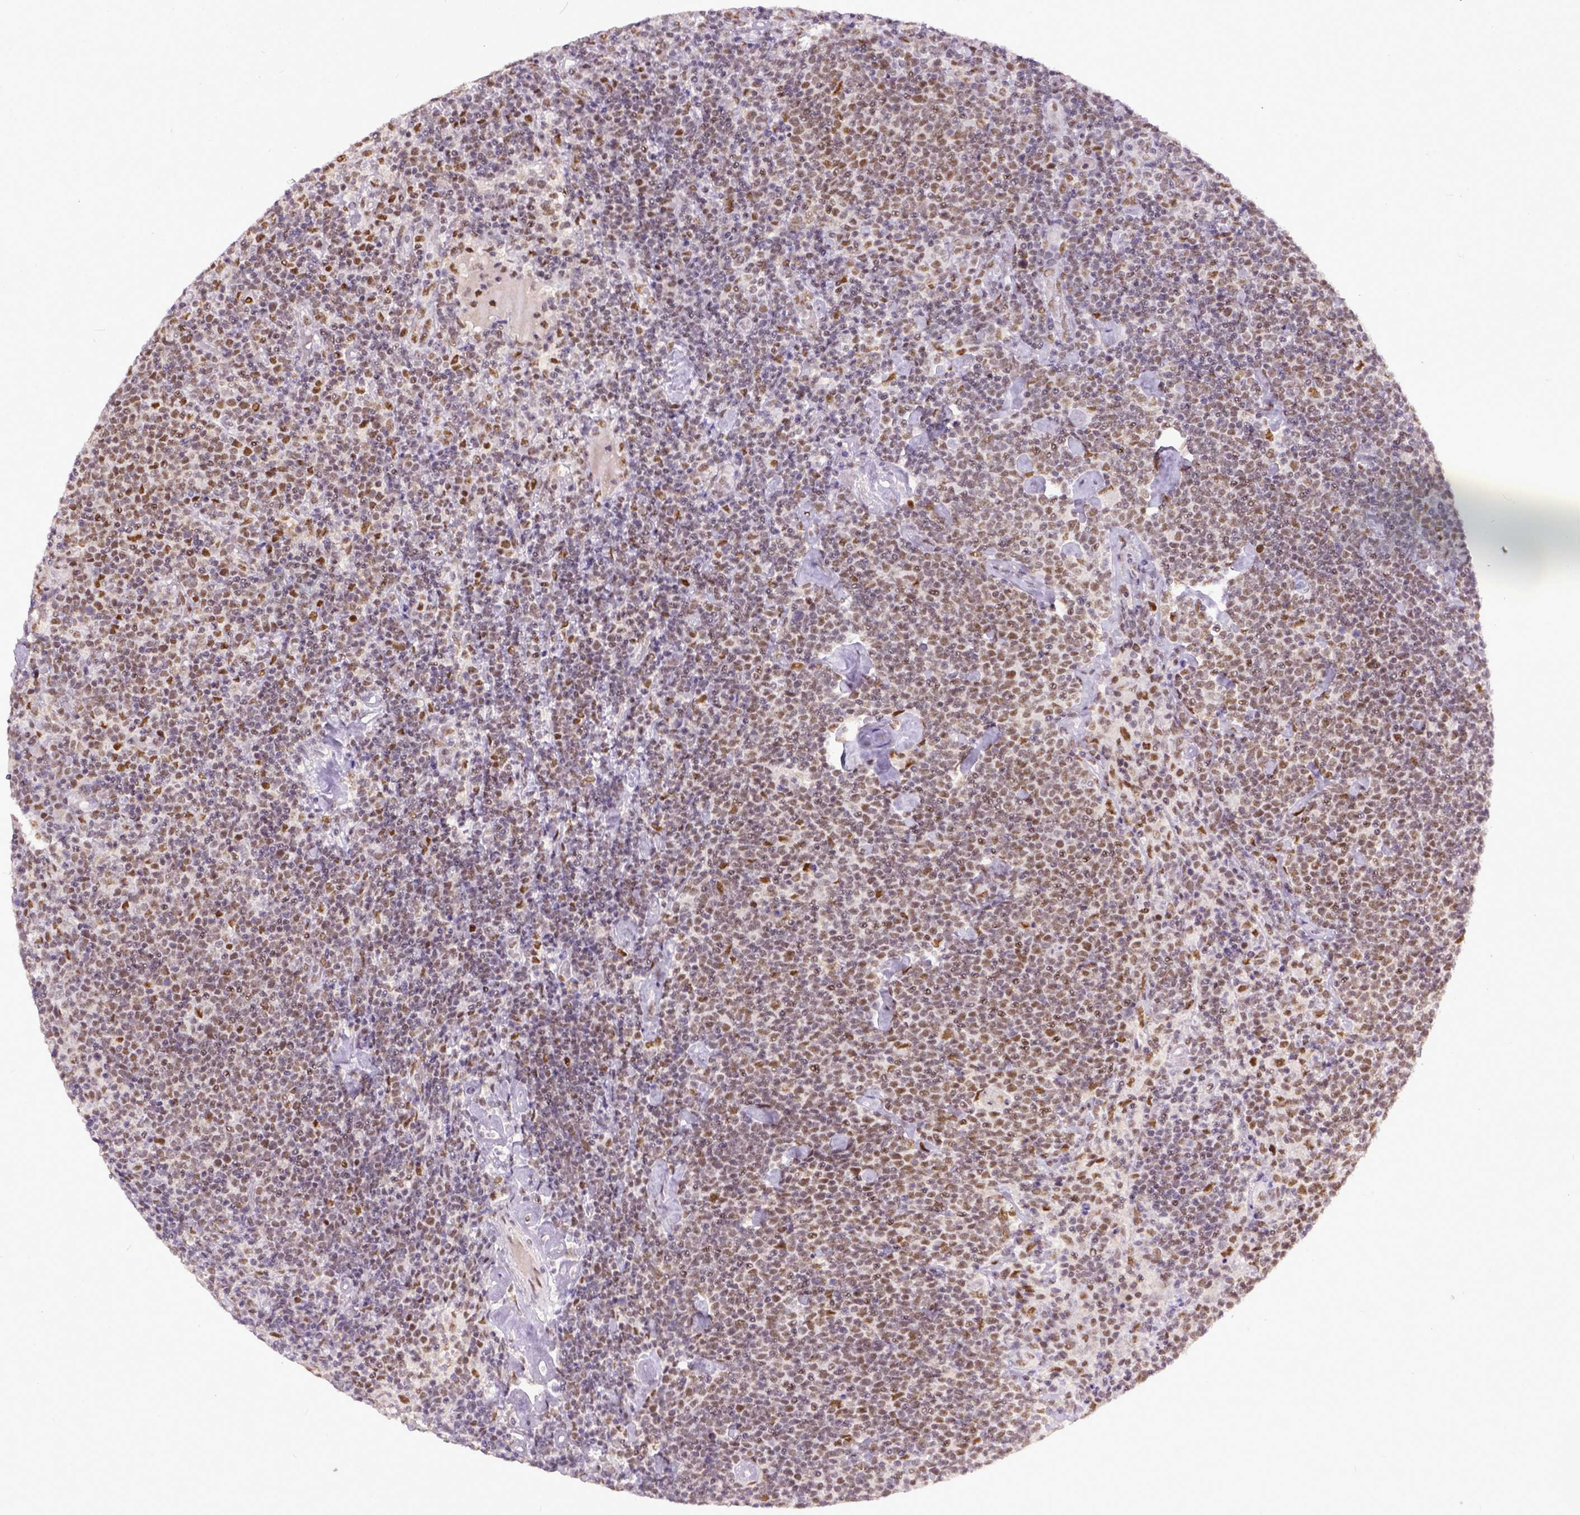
{"staining": {"intensity": "moderate", "quantity": ">75%", "location": "nuclear"}, "tissue": "lymphoma", "cell_type": "Tumor cells", "image_type": "cancer", "snomed": [{"axis": "morphology", "description": "Malignant lymphoma, non-Hodgkin's type, High grade"}, {"axis": "topography", "description": "Lymph node"}], "caption": "Immunohistochemical staining of lymphoma demonstrates medium levels of moderate nuclear positivity in about >75% of tumor cells. The protein of interest is shown in brown color, while the nuclei are stained blue.", "gene": "ERCC1", "patient": {"sex": "male", "age": 61}}